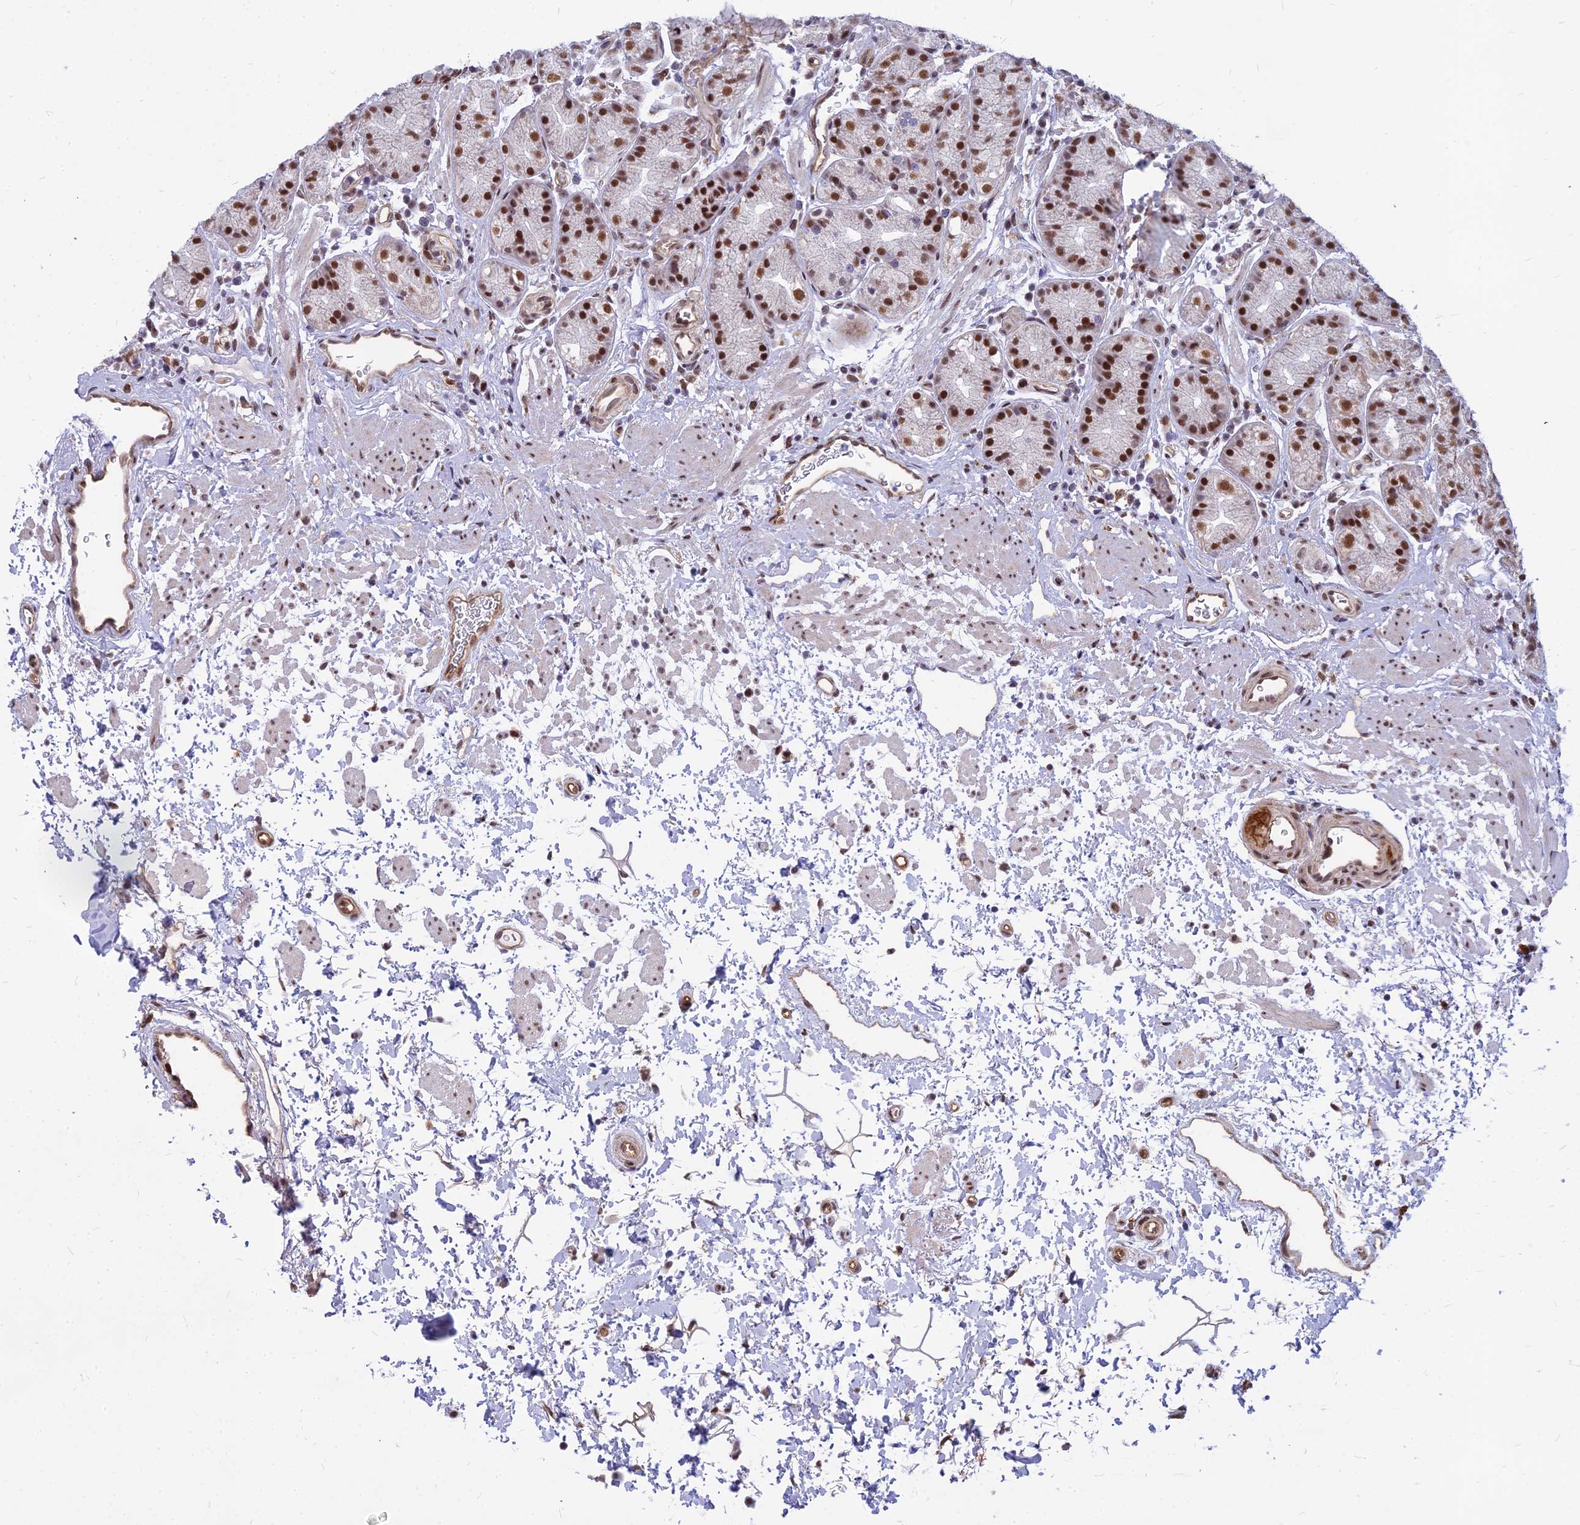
{"staining": {"intensity": "moderate", "quantity": ">75%", "location": "nuclear"}, "tissue": "stomach", "cell_type": "Glandular cells", "image_type": "normal", "snomed": [{"axis": "morphology", "description": "Normal tissue, NOS"}, {"axis": "topography", "description": "Stomach"}], "caption": "Unremarkable stomach exhibits moderate nuclear expression in about >75% of glandular cells.", "gene": "ALG10B", "patient": {"sex": "male", "age": 63}}